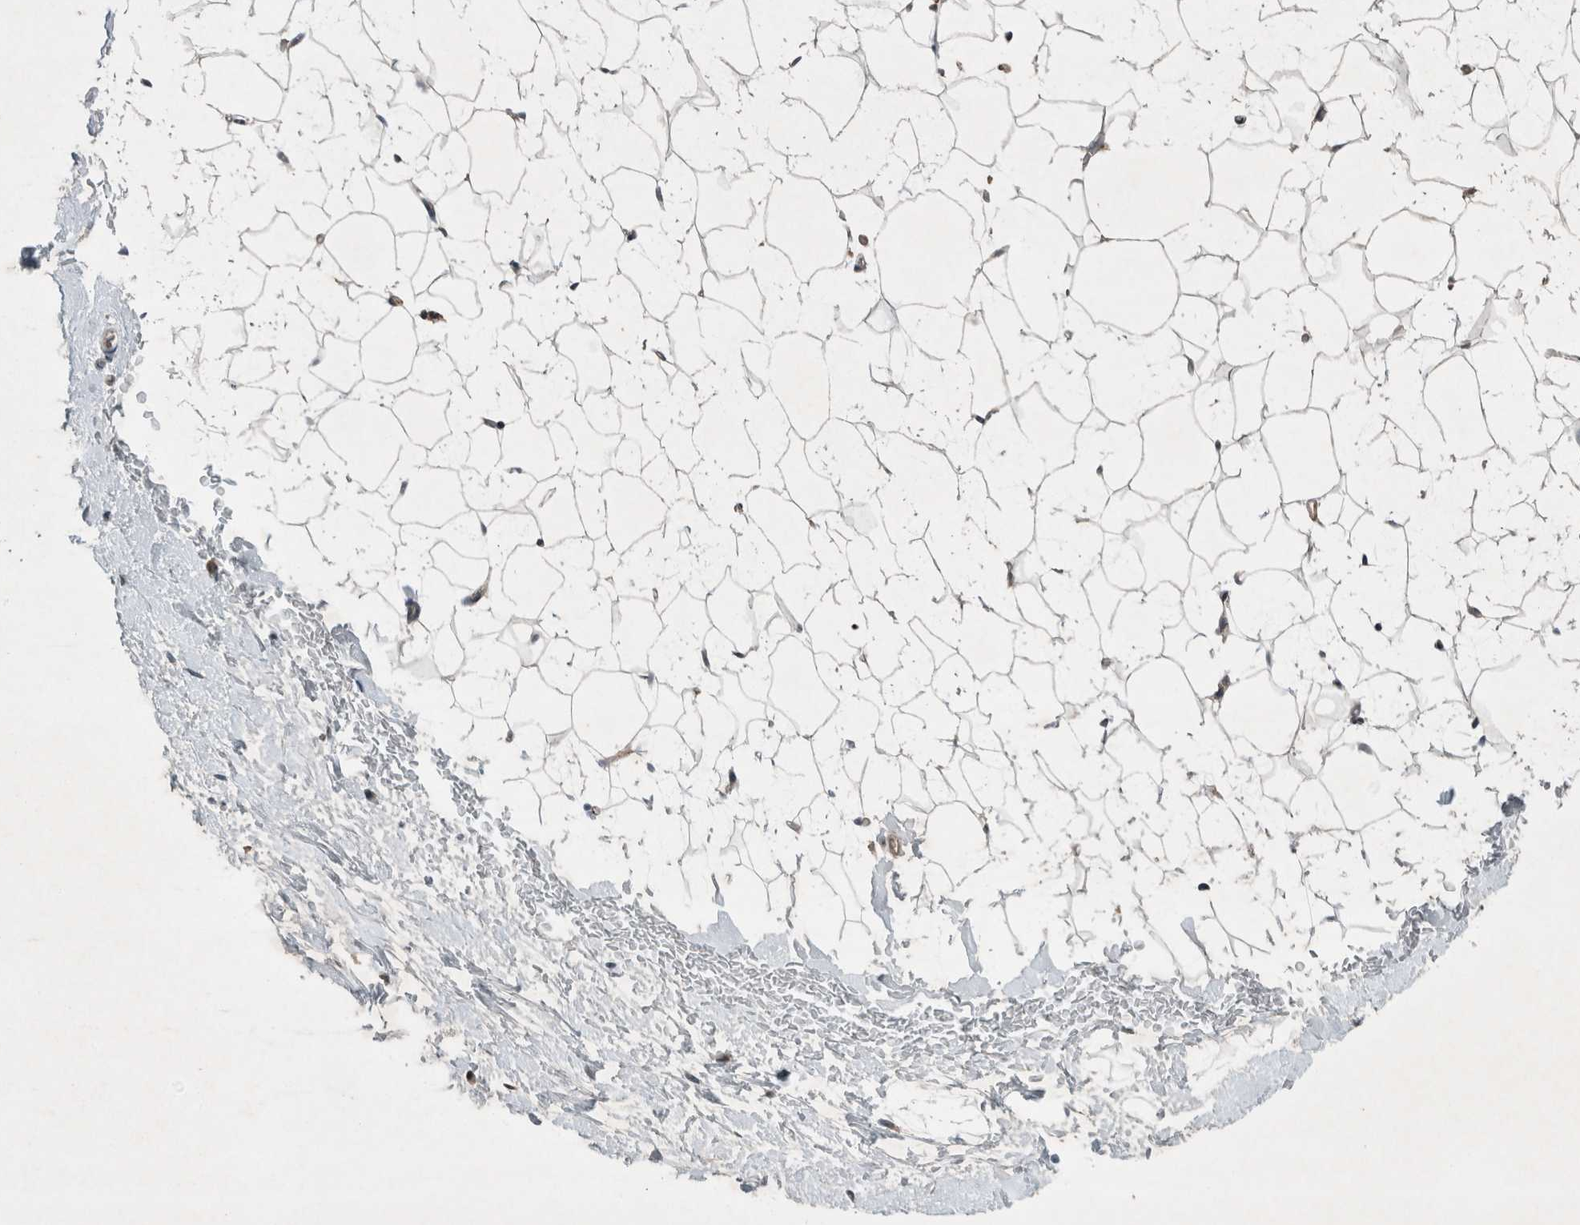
{"staining": {"intensity": "weak", "quantity": "25%-75%", "location": "cytoplasmic/membranous"}, "tissue": "breast", "cell_type": "Adipocytes", "image_type": "normal", "snomed": [{"axis": "morphology", "description": "Normal tissue, NOS"}, {"axis": "topography", "description": "Breast"}], "caption": "Brown immunohistochemical staining in unremarkable breast exhibits weak cytoplasmic/membranous staining in approximately 25%-75% of adipocytes.", "gene": "ENSG00000285245", "patient": {"sex": "female", "age": 23}}